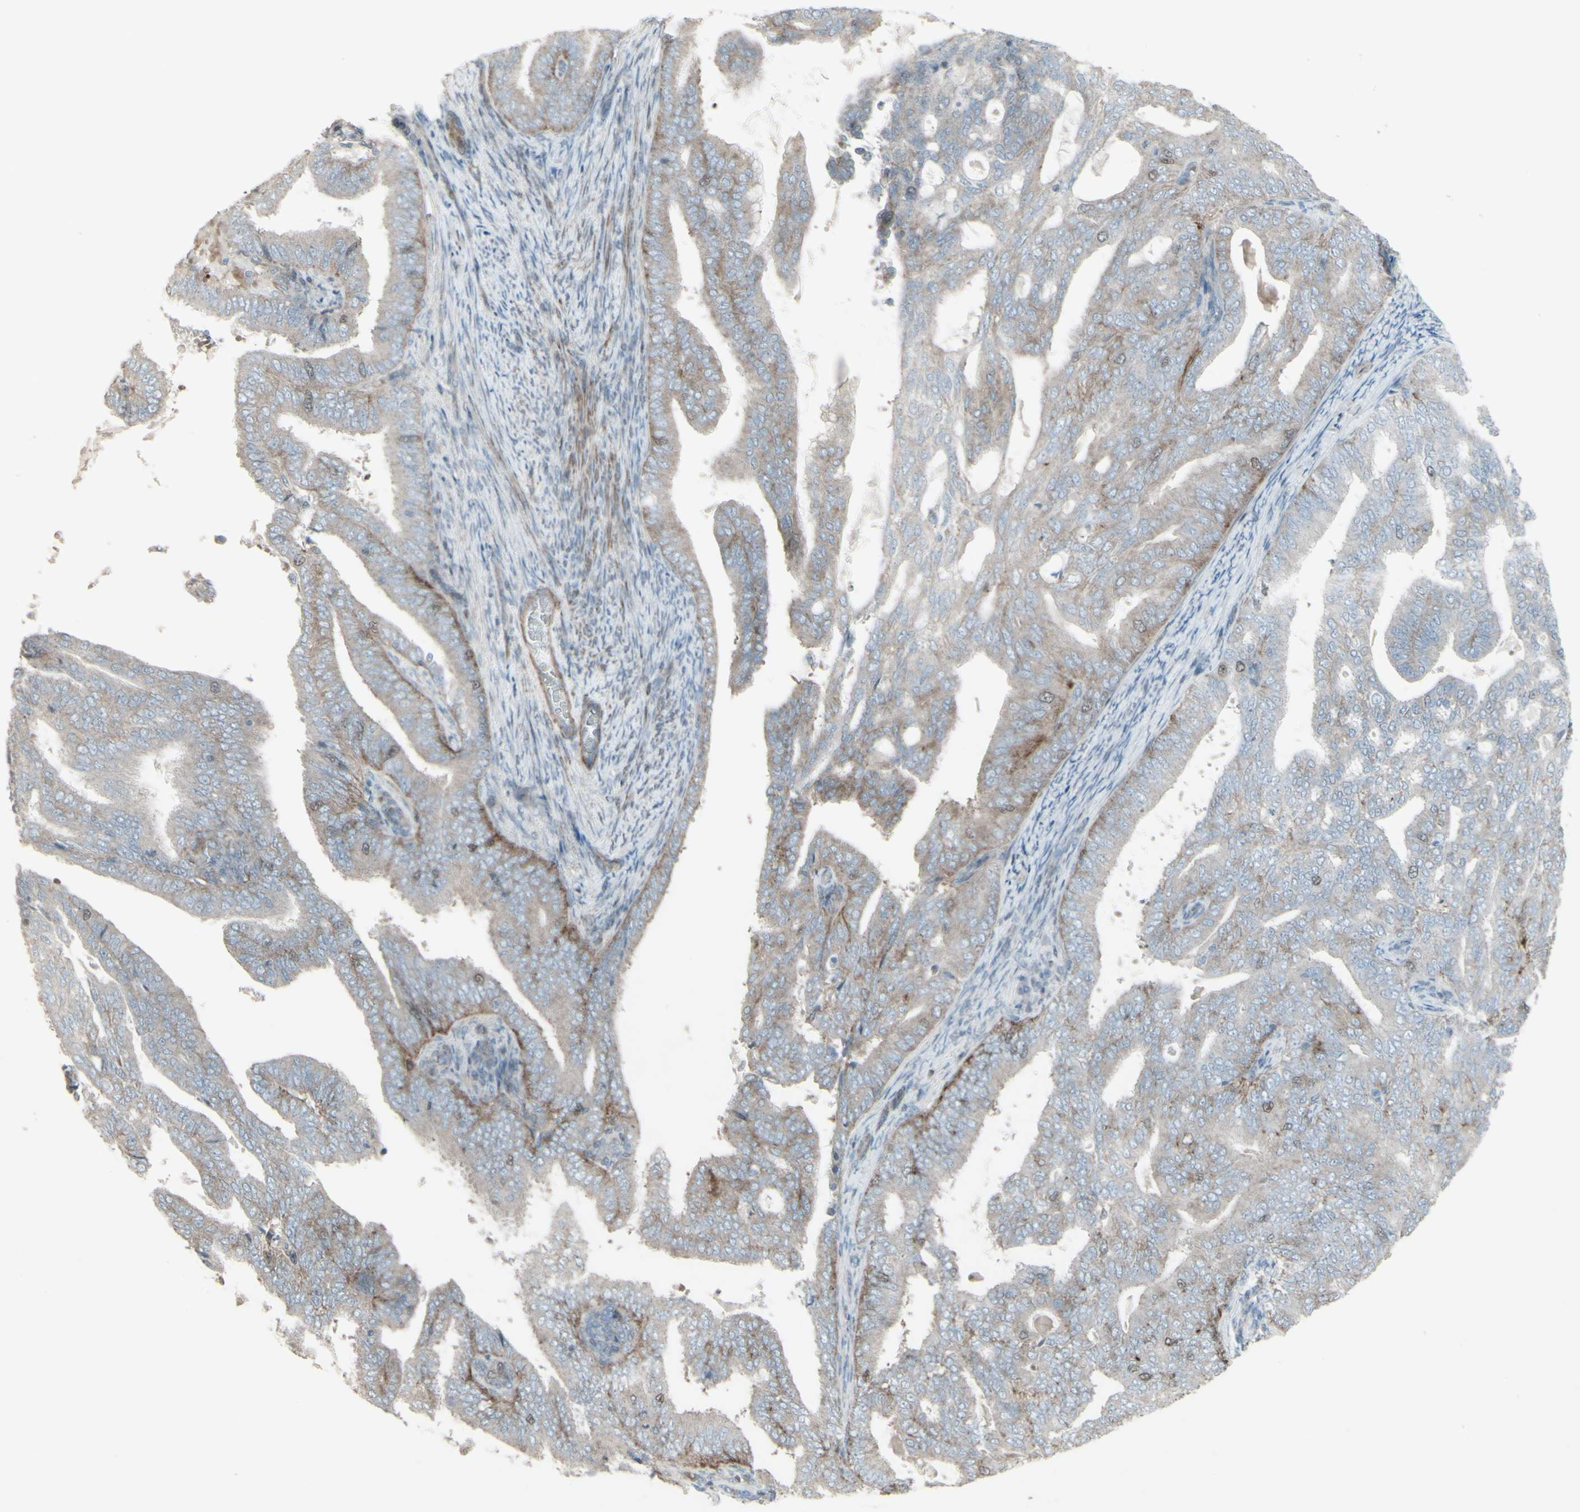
{"staining": {"intensity": "weak", "quantity": ">75%", "location": "cytoplasmic/membranous"}, "tissue": "endometrial cancer", "cell_type": "Tumor cells", "image_type": "cancer", "snomed": [{"axis": "morphology", "description": "Adenocarcinoma, NOS"}, {"axis": "topography", "description": "Endometrium"}], "caption": "Brown immunohistochemical staining in adenocarcinoma (endometrial) demonstrates weak cytoplasmic/membranous expression in about >75% of tumor cells.", "gene": "GMNN", "patient": {"sex": "female", "age": 58}}